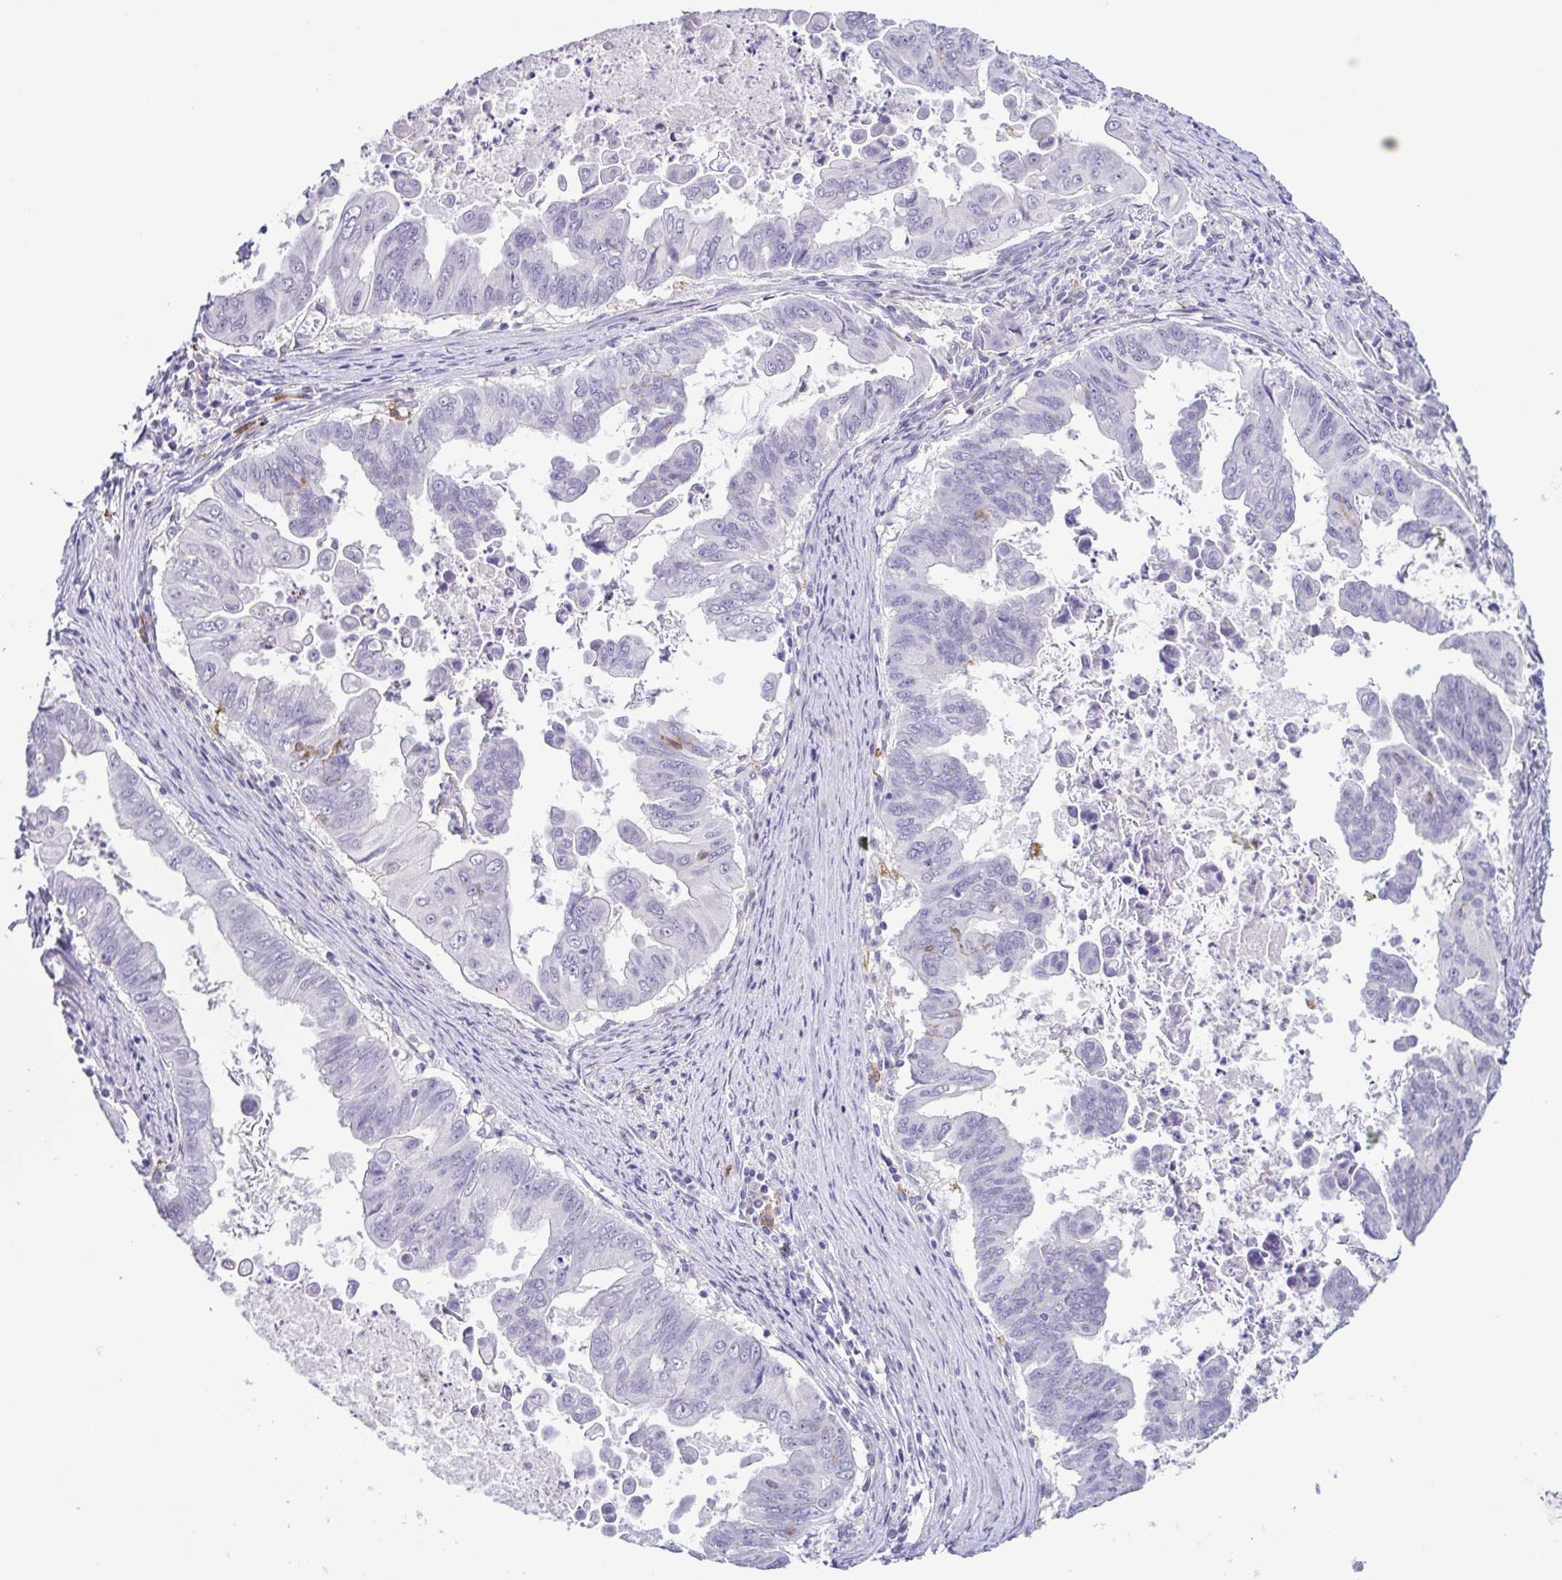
{"staining": {"intensity": "negative", "quantity": "none", "location": "none"}, "tissue": "stomach cancer", "cell_type": "Tumor cells", "image_type": "cancer", "snomed": [{"axis": "morphology", "description": "Adenocarcinoma, NOS"}, {"axis": "topography", "description": "Stomach, upper"}], "caption": "Immunohistochemistry photomicrograph of neoplastic tissue: human stomach cancer stained with DAB (3,3'-diaminobenzidine) demonstrates no significant protein positivity in tumor cells. Brightfield microscopy of IHC stained with DAB (3,3'-diaminobenzidine) (brown) and hematoxylin (blue), captured at high magnification.", "gene": "TERT", "patient": {"sex": "male", "age": 80}}